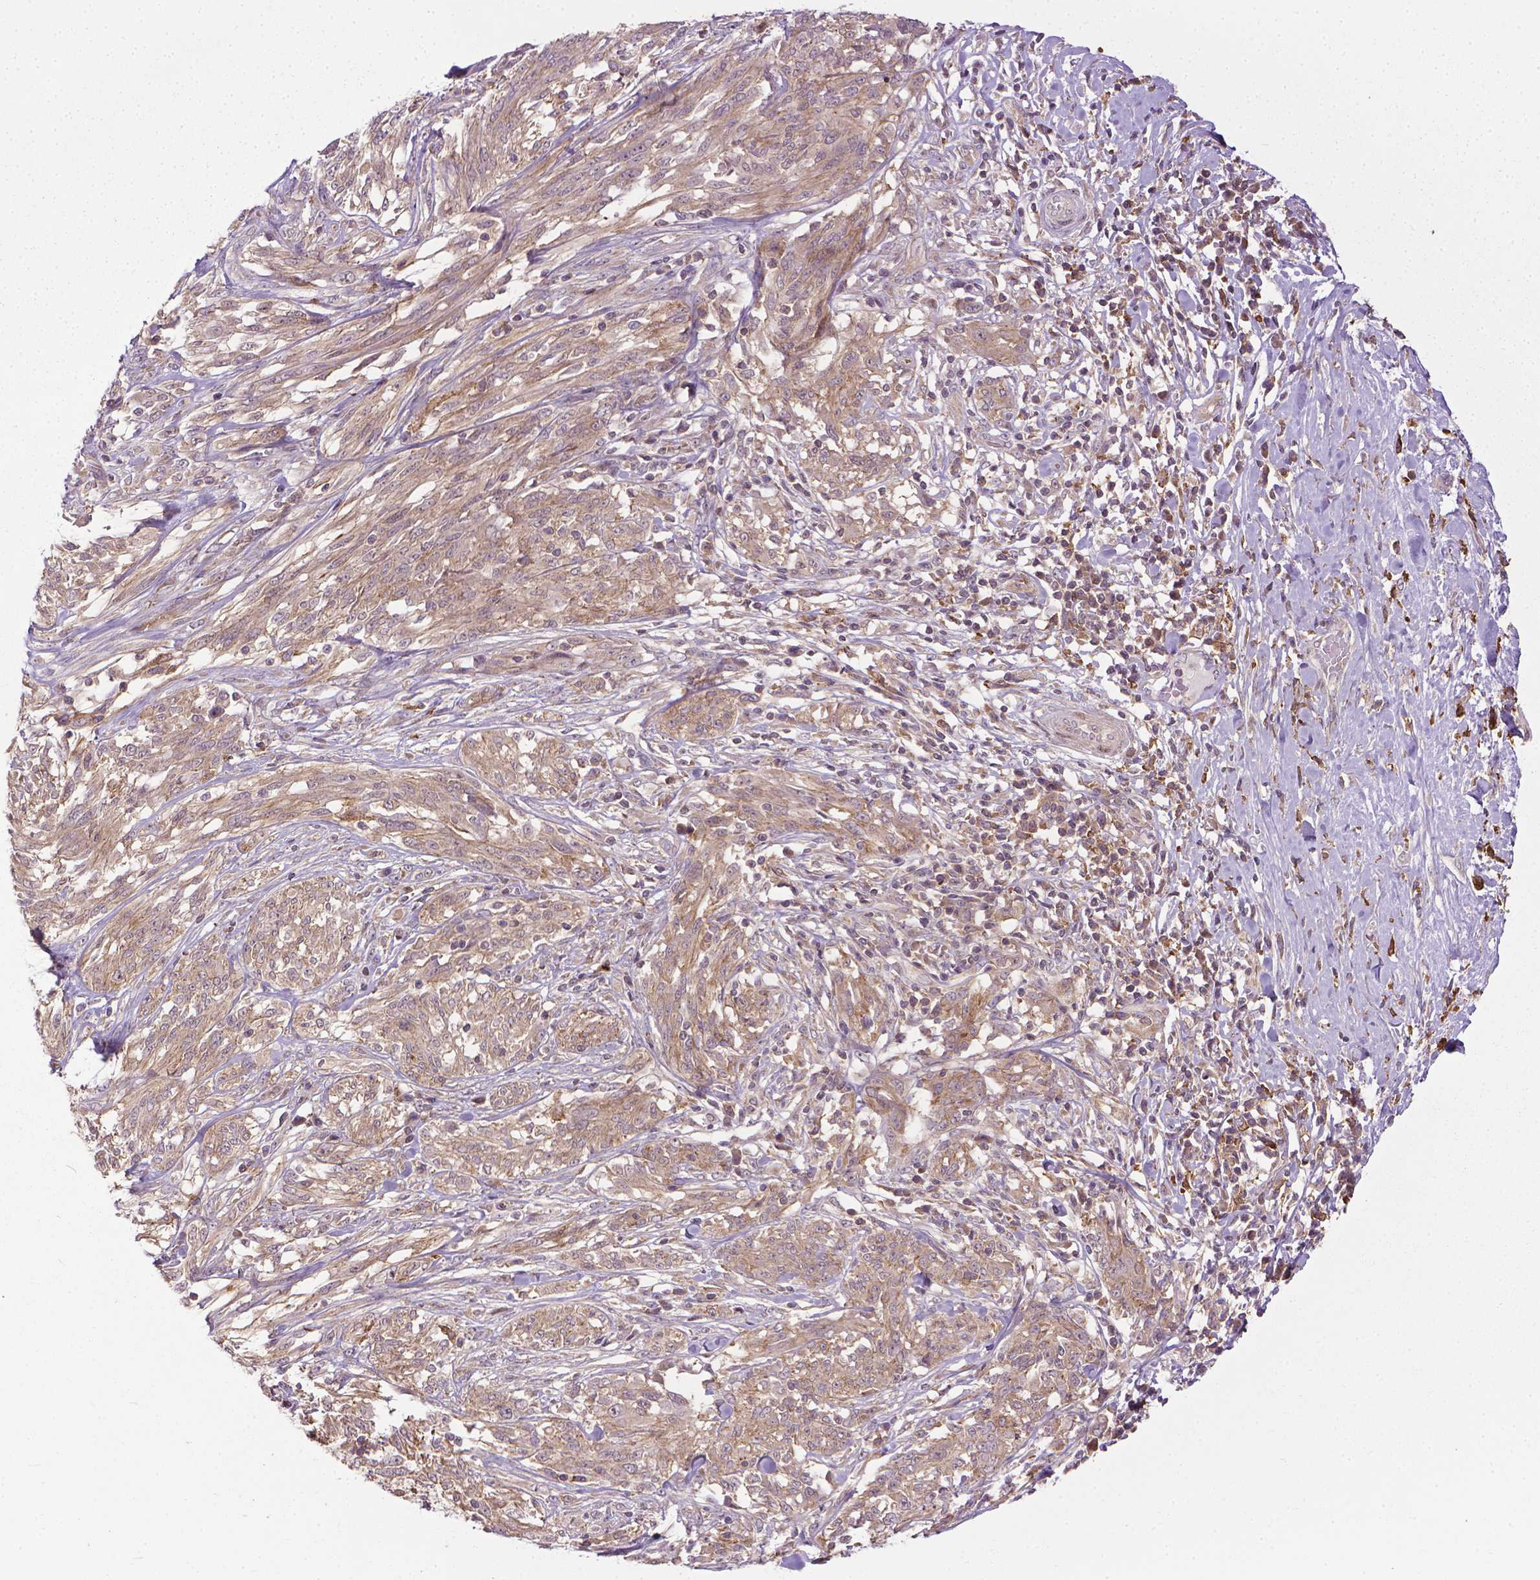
{"staining": {"intensity": "moderate", "quantity": ">75%", "location": "cytoplasmic/membranous"}, "tissue": "melanoma", "cell_type": "Tumor cells", "image_type": "cancer", "snomed": [{"axis": "morphology", "description": "Malignant melanoma, NOS"}, {"axis": "topography", "description": "Skin"}], "caption": "Melanoma stained with a brown dye exhibits moderate cytoplasmic/membranous positive expression in about >75% of tumor cells.", "gene": "PRAG1", "patient": {"sex": "female", "age": 91}}